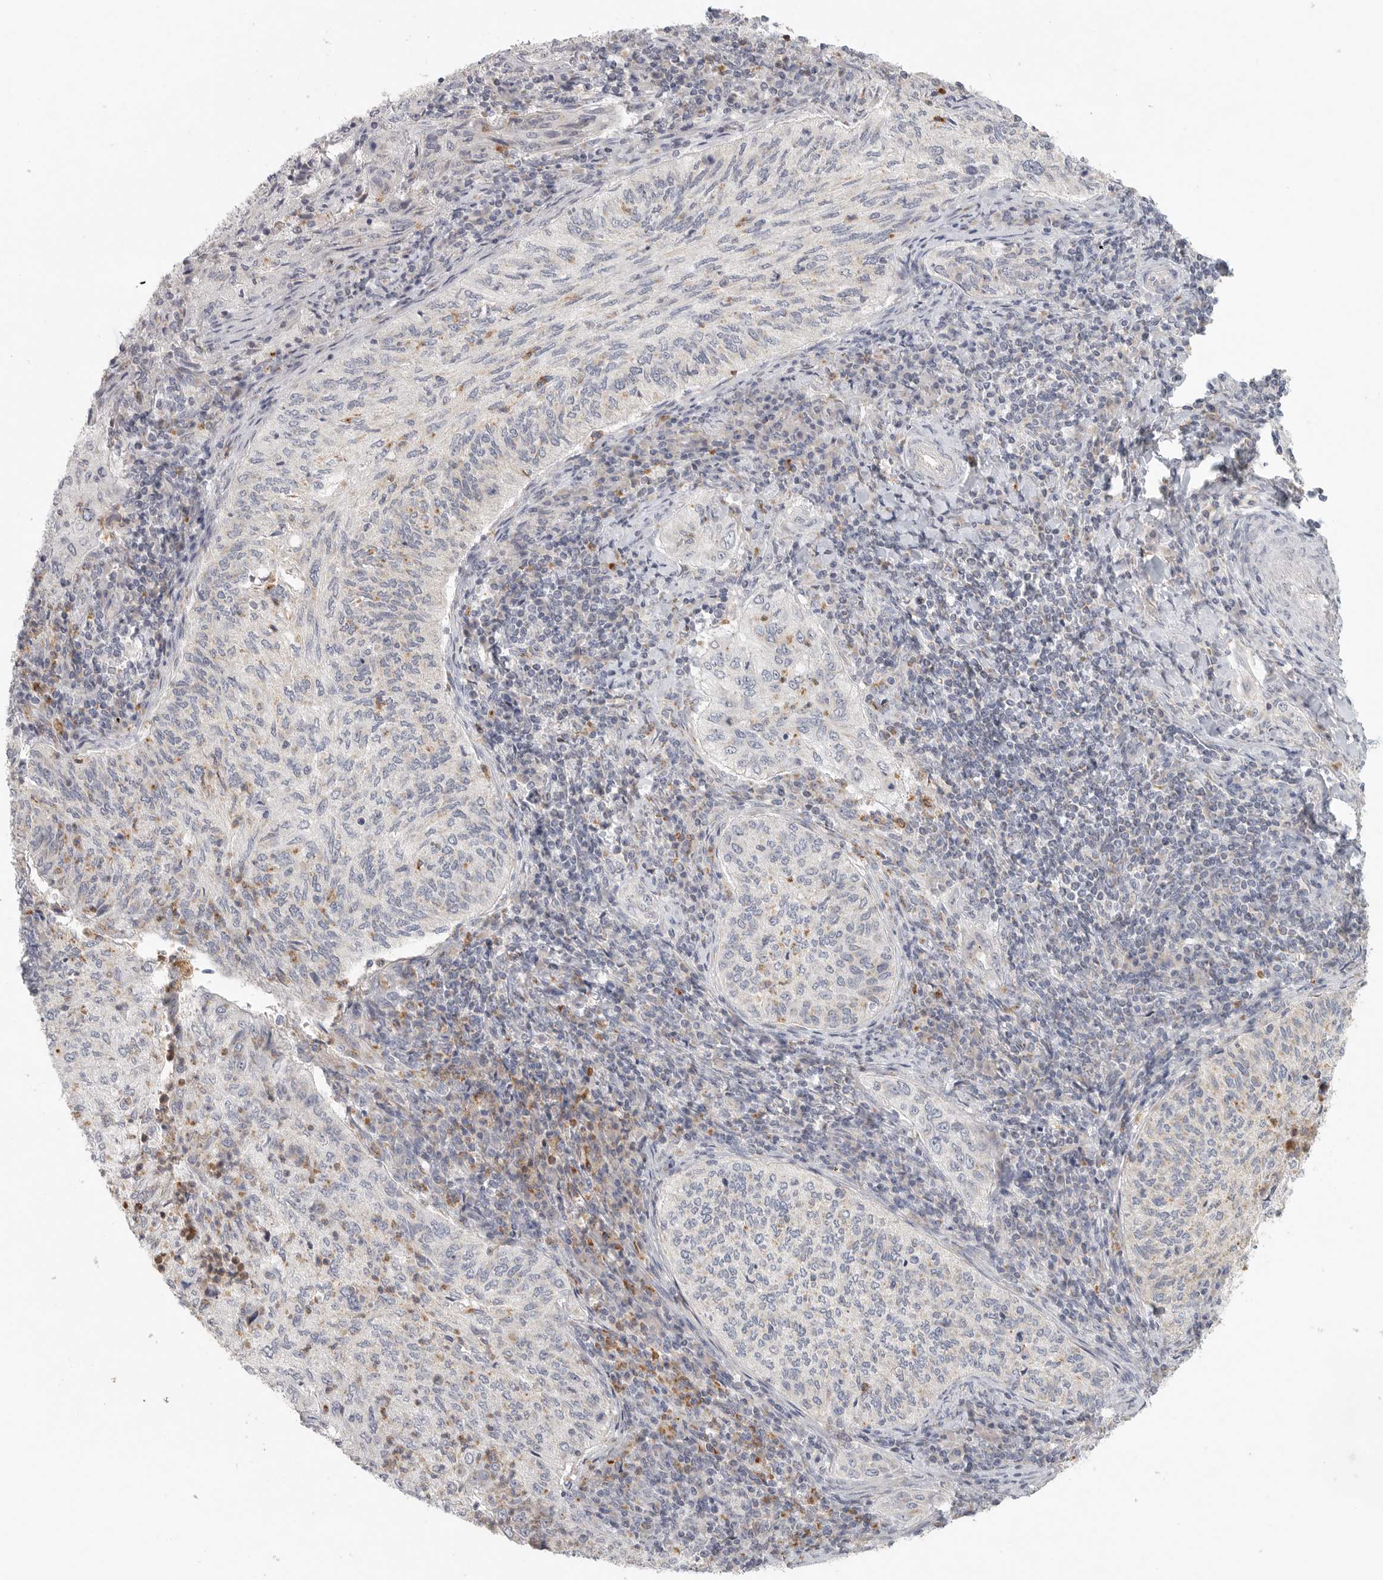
{"staining": {"intensity": "negative", "quantity": "none", "location": "none"}, "tissue": "cervical cancer", "cell_type": "Tumor cells", "image_type": "cancer", "snomed": [{"axis": "morphology", "description": "Squamous cell carcinoma, NOS"}, {"axis": "topography", "description": "Cervix"}], "caption": "Immunohistochemistry micrograph of neoplastic tissue: human cervical squamous cell carcinoma stained with DAB reveals no significant protein positivity in tumor cells. The staining is performed using DAB brown chromogen with nuclei counter-stained in using hematoxylin.", "gene": "SLC25A26", "patient": {"sex": "female", "age": 30}}